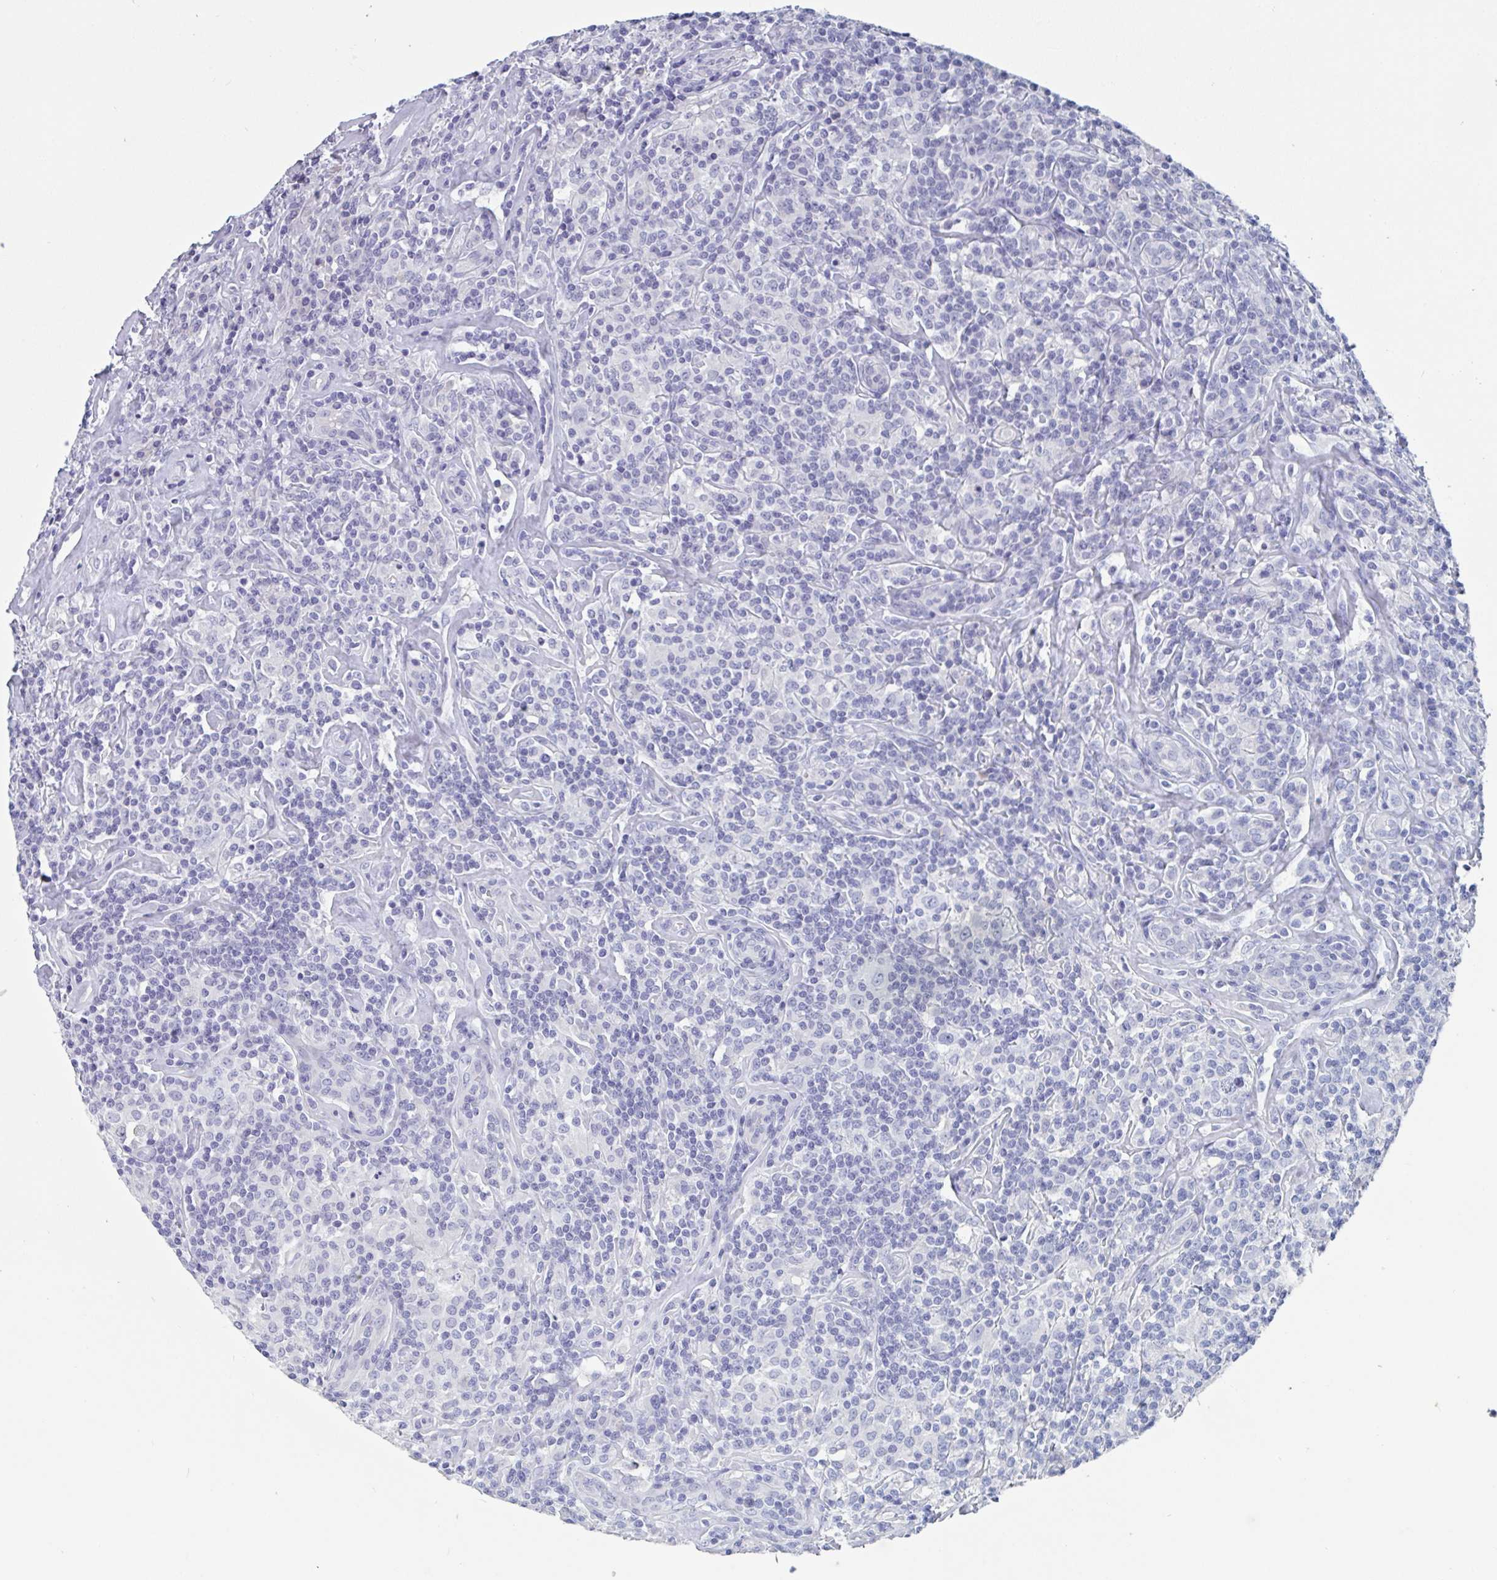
{"staining": {"intensity": "negative", "quantity": "none", "location": "none"}, "tissue": "lymphoma", "cell_type": "Tumor cells", "image_type": "cancer", "snomed": [{"axis": "morphology", "description": "Hodgkin's disease, NOS"}, {"axis": "morphology", "description": "Hodgkin's lymphoma, nodular sclerosis"}, {"axis": "topography", "description": "Lymph node"}], "caption": "IHC photomicrograph of human Hodgkin's disease stained for a protein (brown), which displays no staining in tumor cells.", "gene": "DPEP3", "patient": {"sex": "female", "age": 10}}